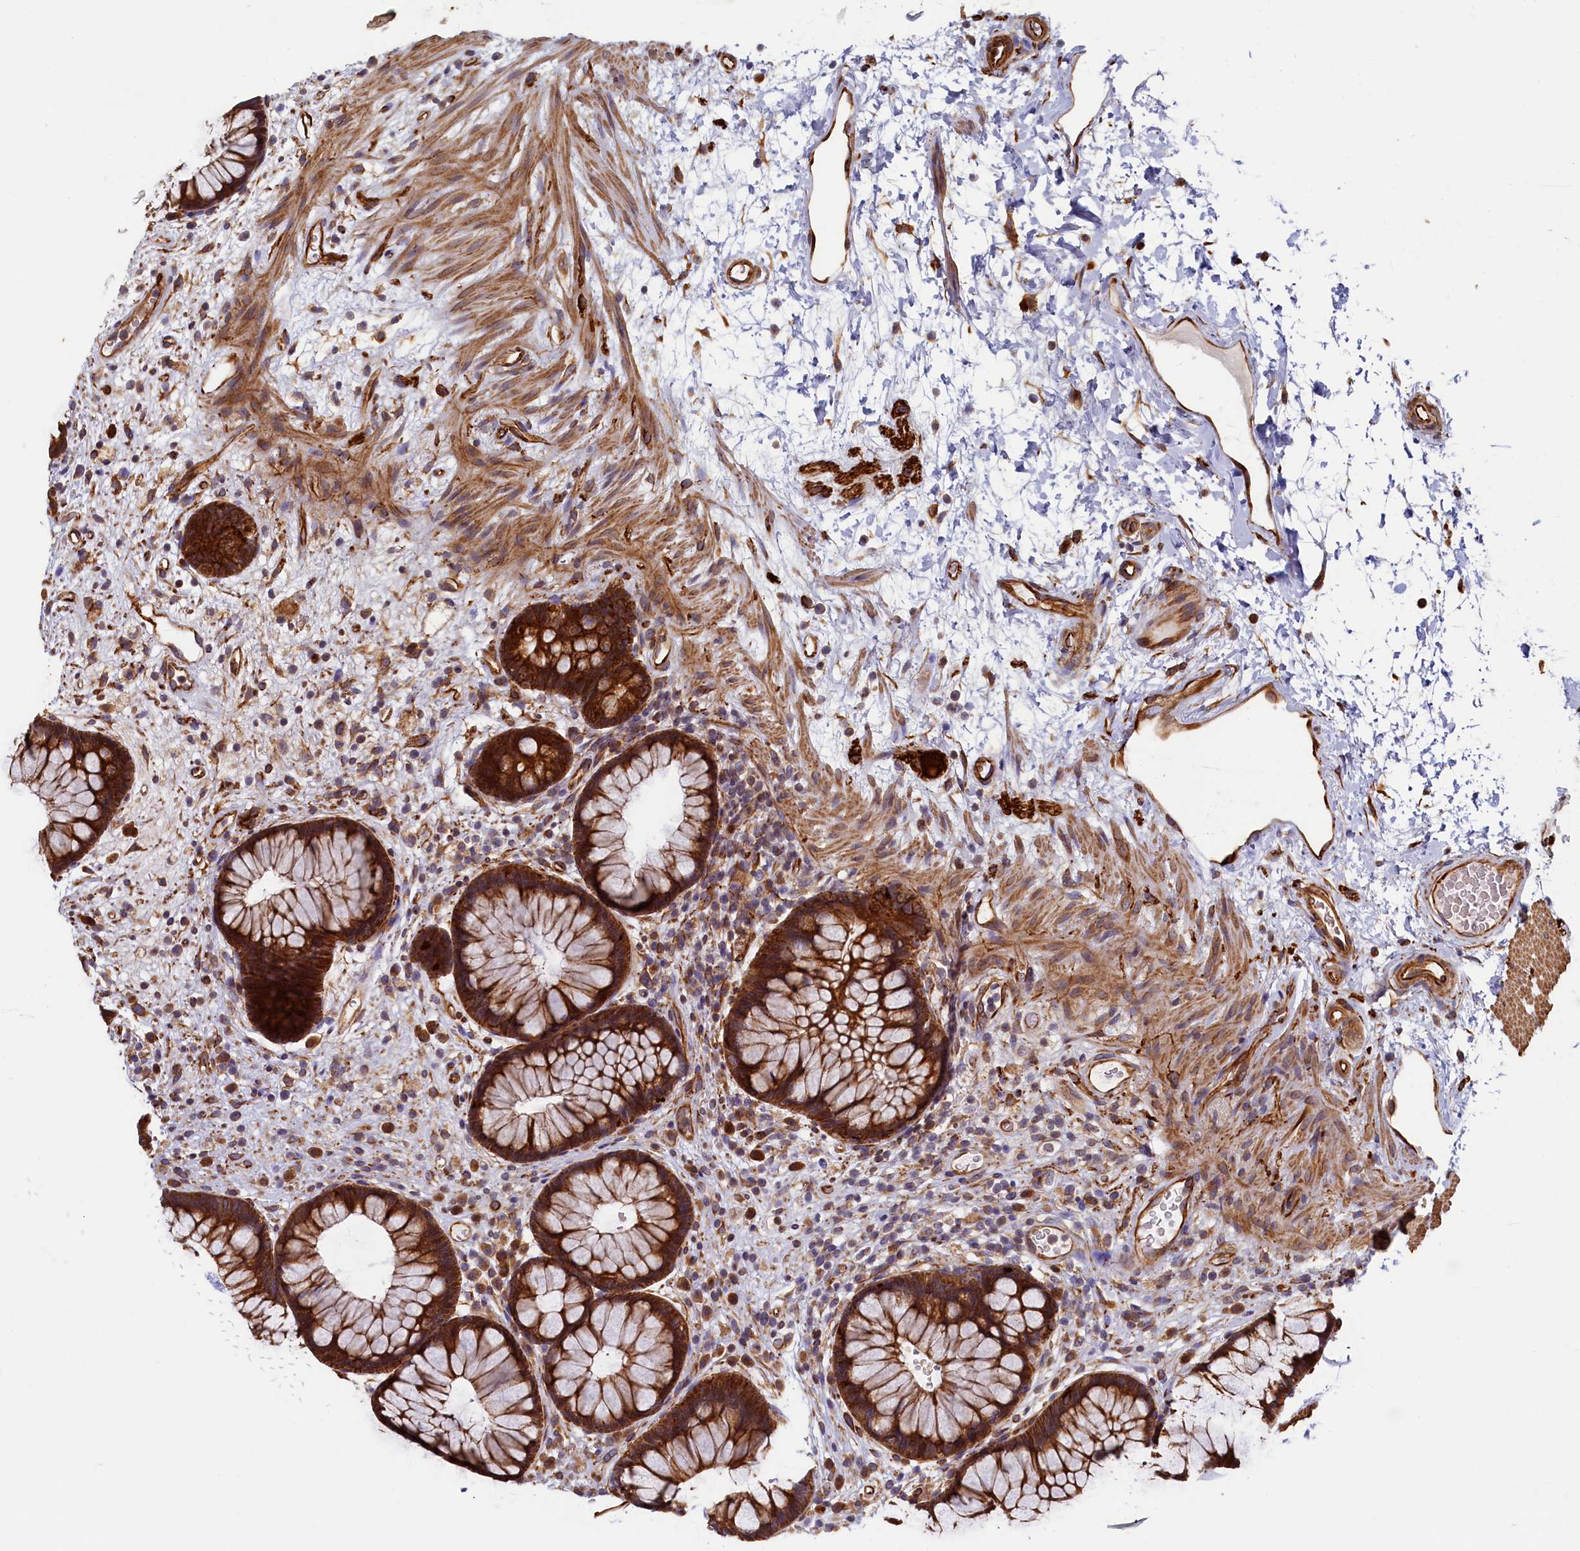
{"staining": {"intensity": "strong", "quantity": ">75%", "location": "cytoplasmic/membranous"}, "tissue": "rectum", "cell_type": "Glandular cells", "image_type": "normal", "snomed": [{"axis": "morphology", "description": "Normal tissue, NOS"}, {"axis": "topography", "description": "Rectum"}], "caption": "This image displays unremarkable rectum stained with IHC to label a protein in brown. The cytoplasmic/membranous of glandular cells show strong positivity for the protein. Nuclei are counter-stained blue.", "gene": "LRRC57", "patient": {"sex": "male", "age": 51}}